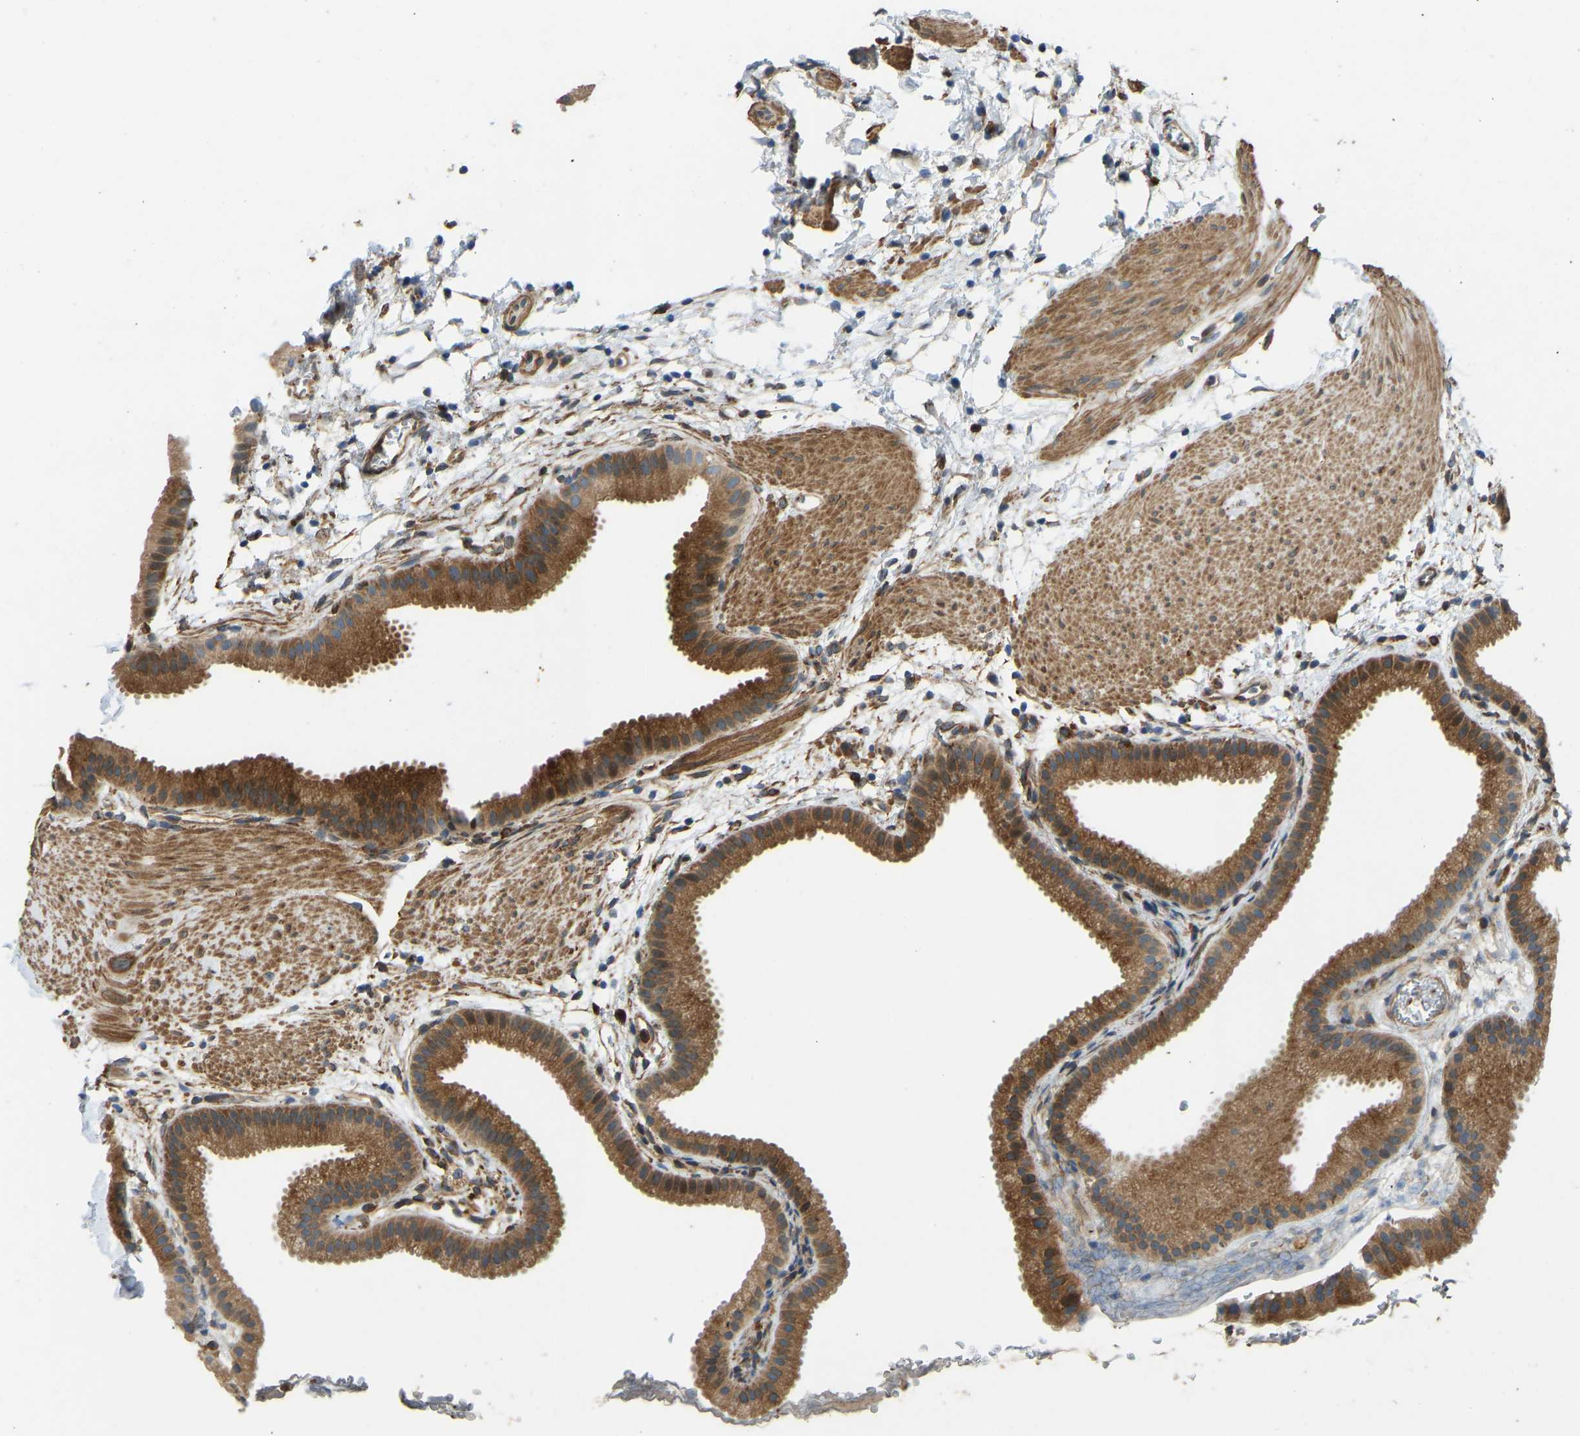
{"staining": {"intensity": "strong", "quantity": ">75%", "location": "cytoplasmic/membranous"}, "tissue": "gallbladder", "cell_type": "Glandular cells", "image_type": "normal", "snomed": [{"axis": "morphology", "description": "Normal tissue, NOS"}, {"axis": "topography", "description": "Gallbladder"}], "caption": "Protein expression analysis of normal gallbladder reveals strong cytoplasmic/membranous staining in about >75% of glandular cells.", "gene": "OS9", "patient": {"sex": "female", "age": 64}}